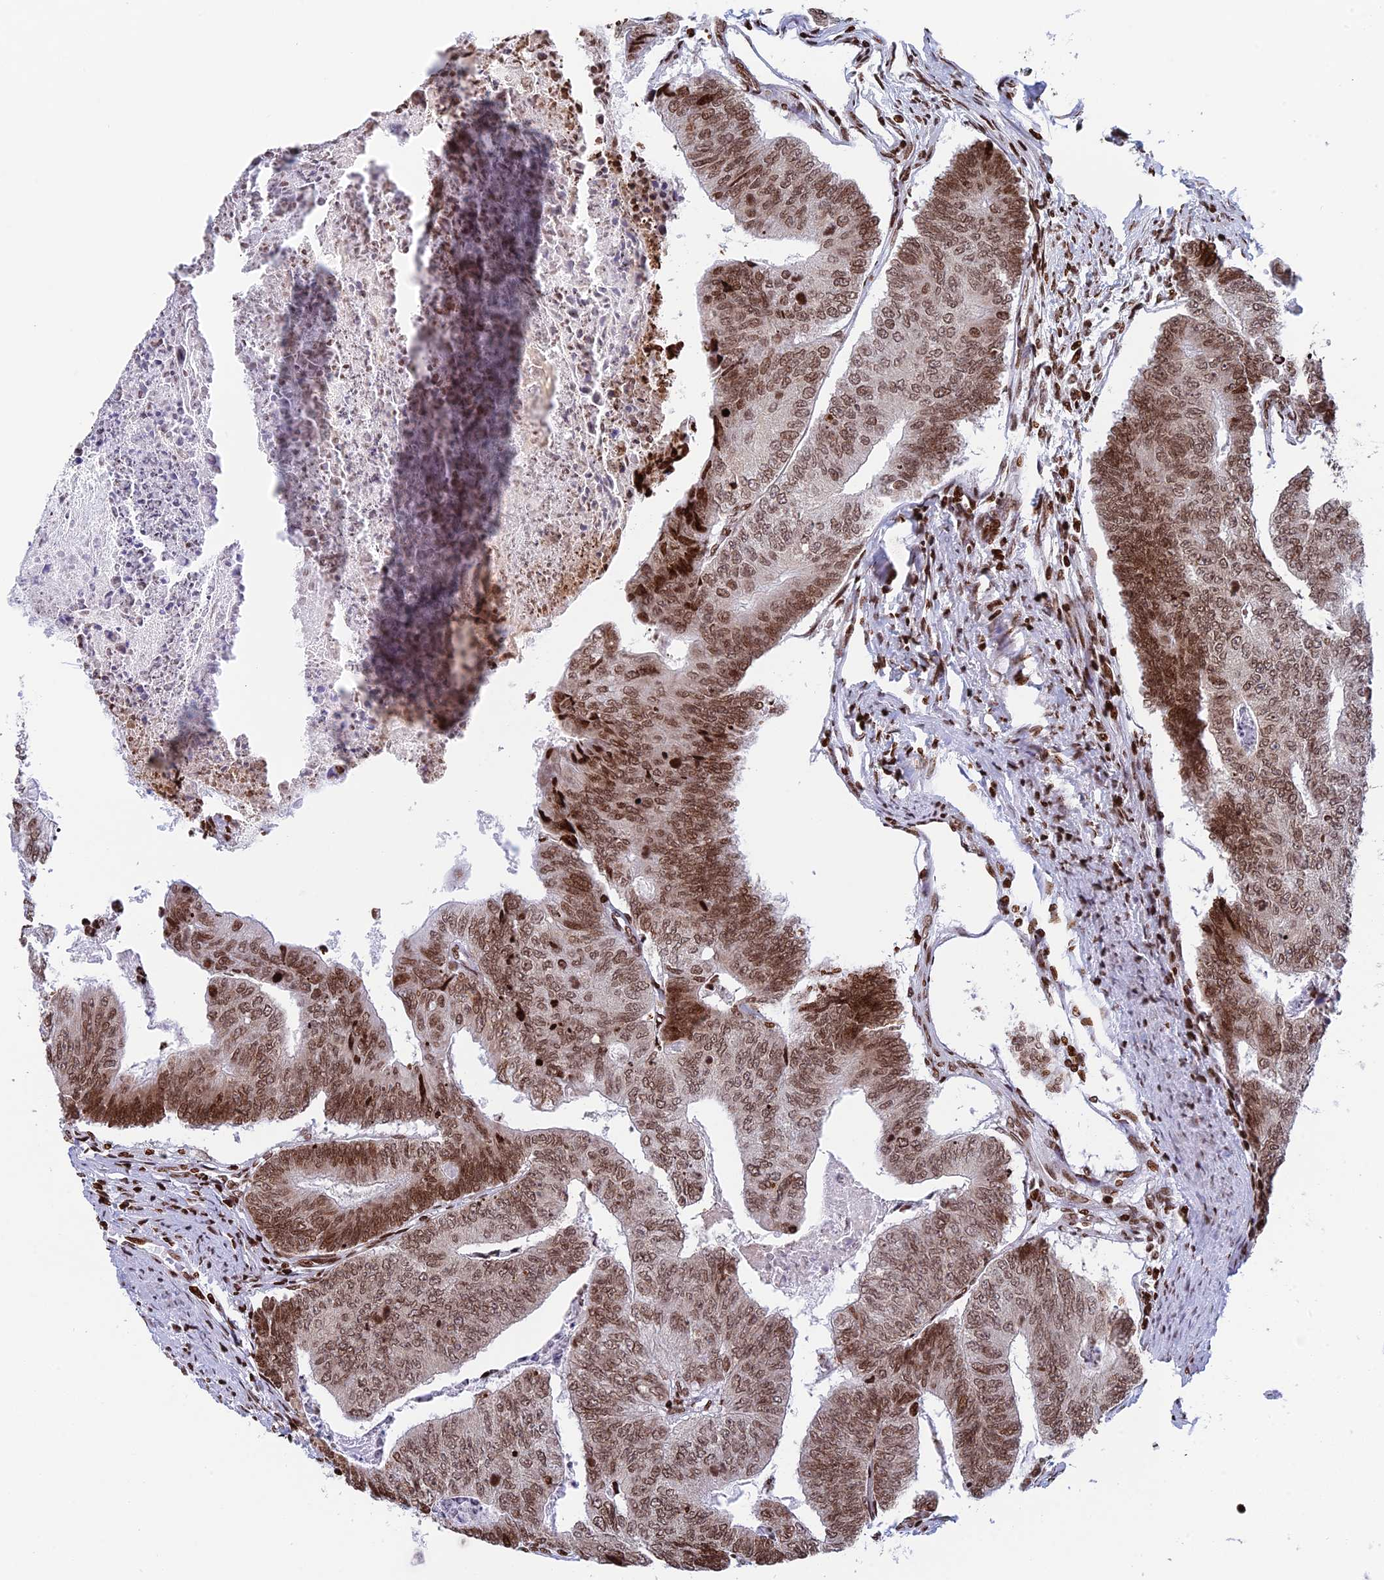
{"staining": {"intensity": "moderate", "quantity": ">75%", "location": "nuclear"}, "tissue": "colorectal cancer", "cell_type": "Tumor cells", "image_type": "cancer", "snomed": [{"axis": "morphology", "description": "Adenocarcinoma, NOS"}, {"axis": "topography", "description": "Colon"}], "caption": "Immunohistochemical staining of human colorectal cancer displays medium levels of moderate nuclear protein staining in approximately >75% of tumor cells.", "gene": "RPAP1", "patient": {"sex": "female", "age": 67}}